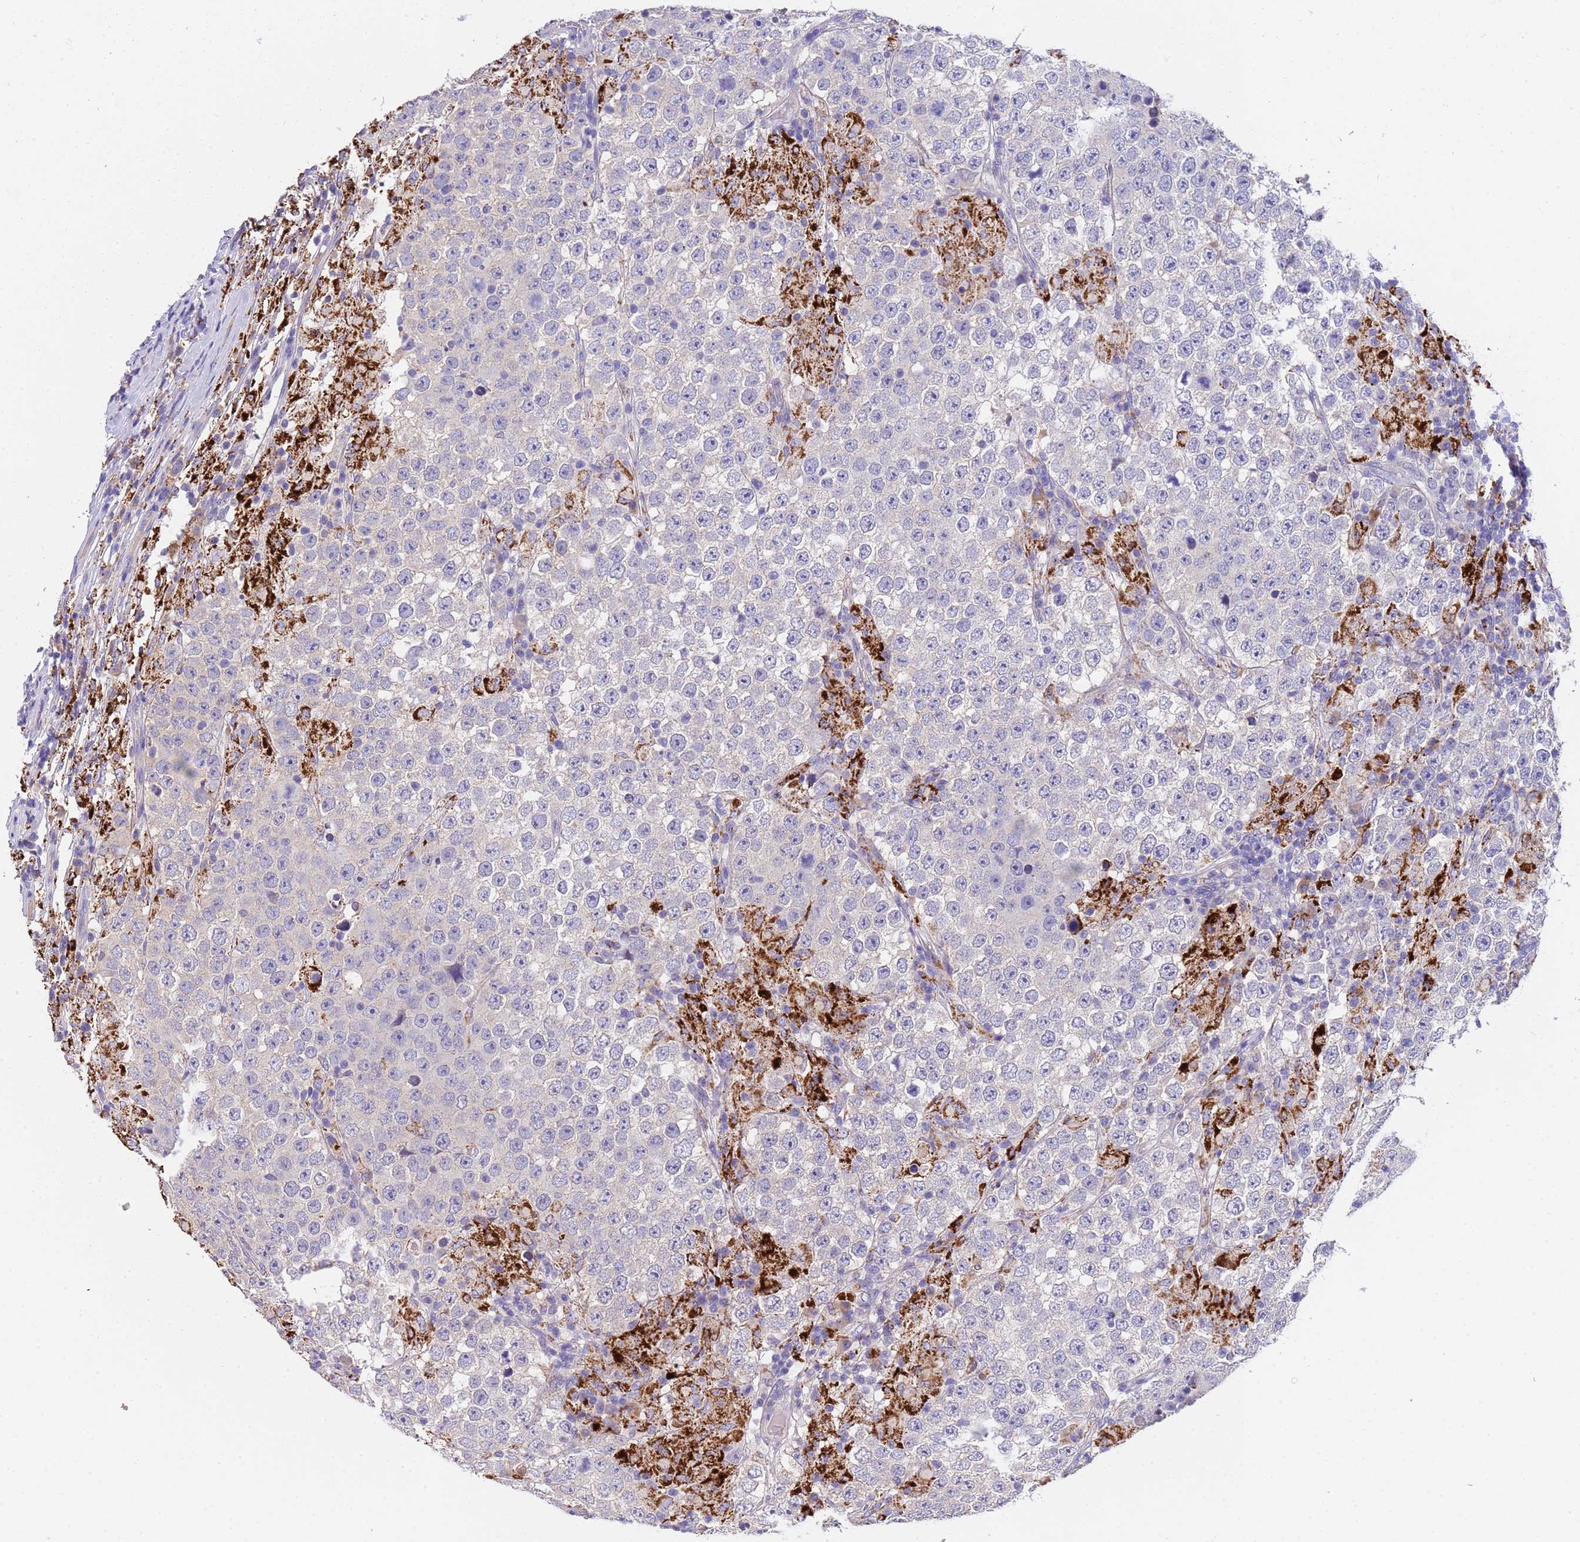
{"staining": {"intensity": "negative", "quantity": "none", "location": "none"}, "tissue": "testis cancer", "cell_type": "Tumor cells", "image_type": "cancer", "snomed": [{"axis": "morphology", "description": "Normal tissue, NOS"}, {"axis": "morphology", "description": "Urothelial carcinoma, High grade"}, {"axis": "morphology", "description": "Seminoma, NOS"}, {"axis": "morphology", "description": "Carcinoma, Embryonal, NOS"}, {"axis": "topography", "description": "Urinary bladder"}, {"axis": "topography", "description": "Testis"}], "caption": "The immunohistochemistry (IHC) image has no significant positivity in tumor cells of testis cancer tissue.", "gene": "SLC24A3", "patient": {"sex": "male", "age": 41}}